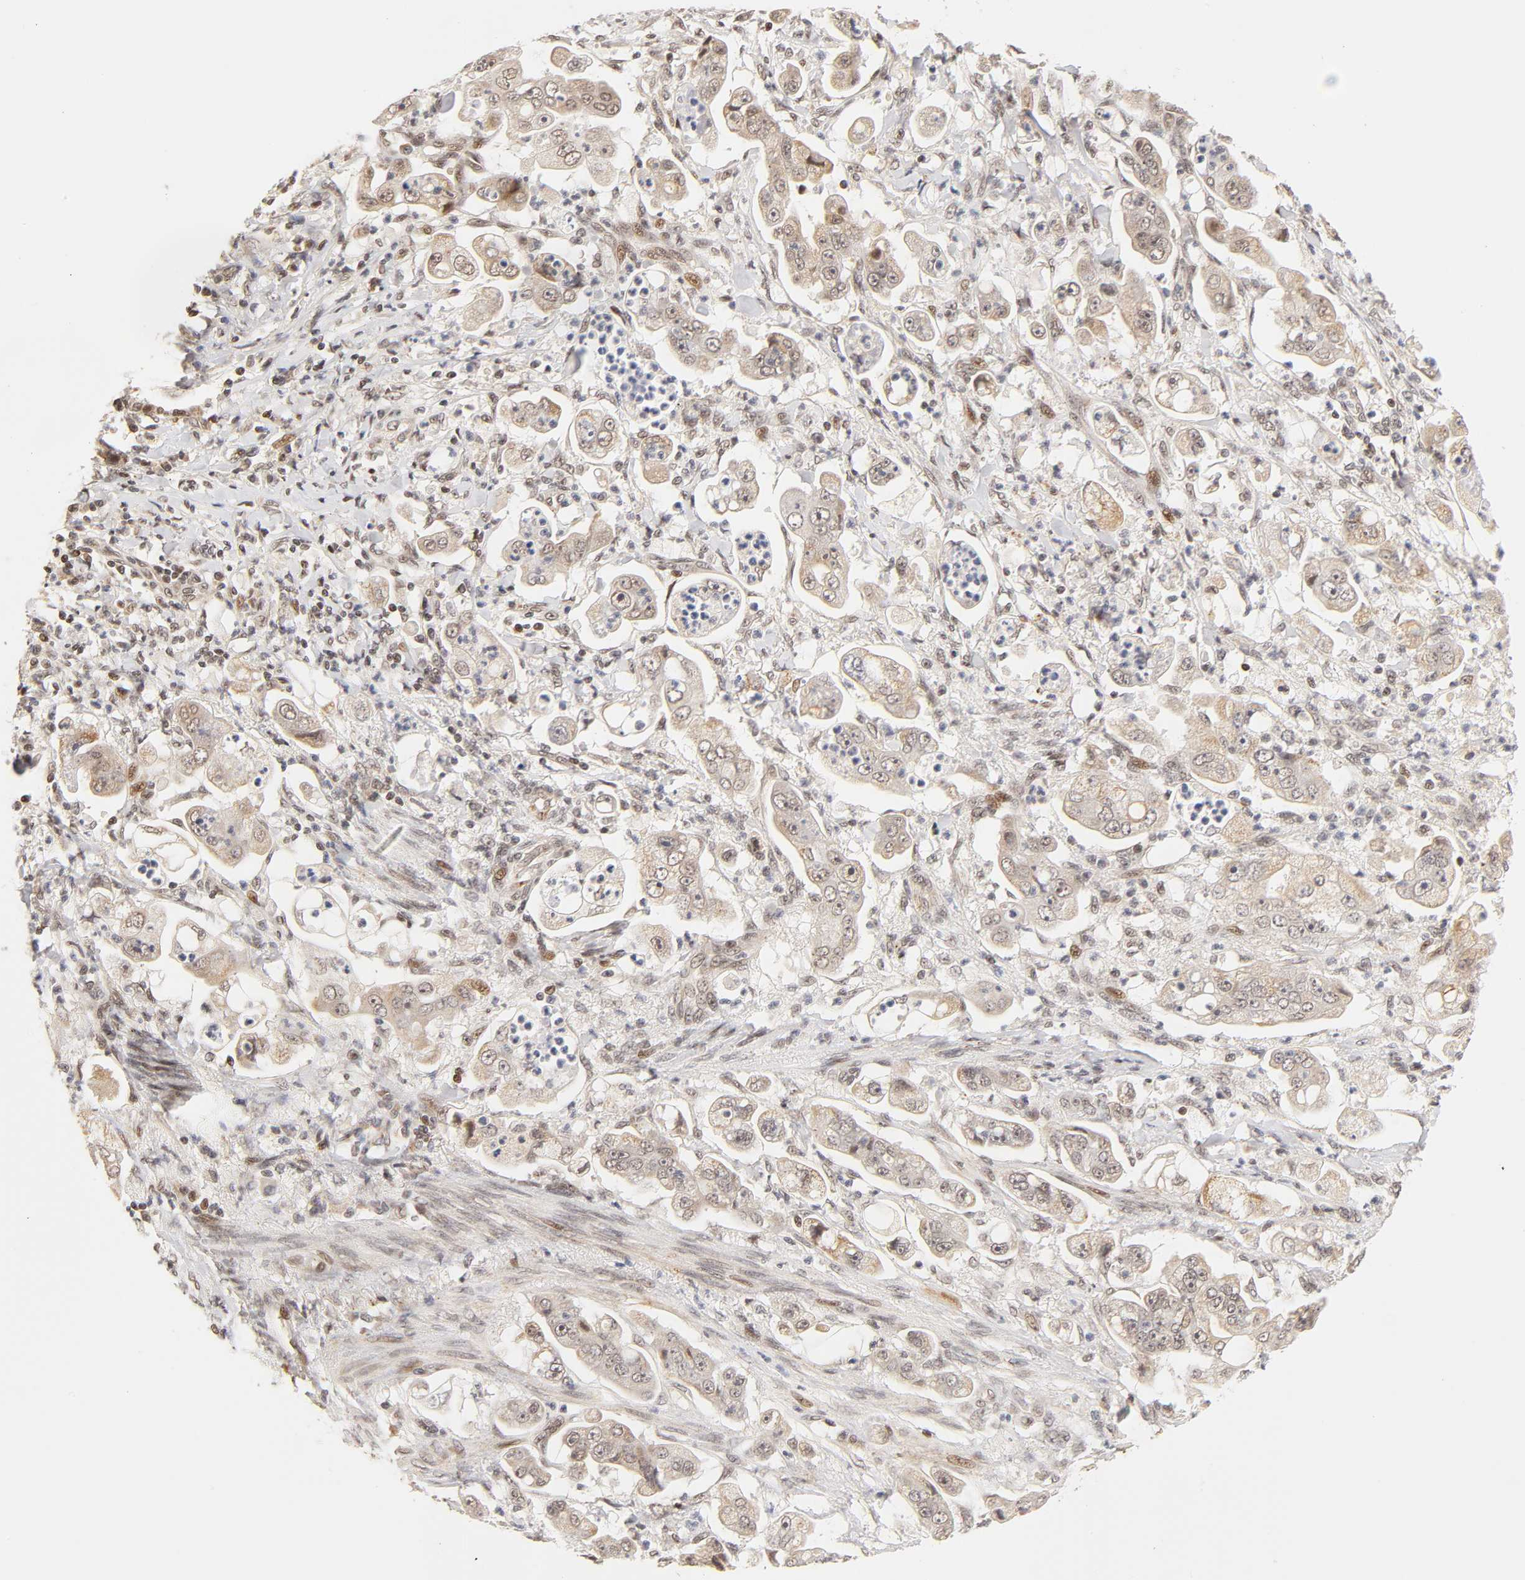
{"staining": {"intensity": "weak", "quantity": "25%-75%", "location": "cytoplasmic/membranous,nuclear"}, "tissue": "stomach cancer", "cell_type": "Tumor cells", "image_type": "cancer", "snomed": [{"axis": "morphology", "description": "Adenocarcinoma, NOS"}, {"axis": "topography", "description": "Stomach"}], "caption": "The immunohistochemical stain highlights weak cytoplasmic/membranous and nuclear staining in tumor cells of stomach adenocarcinoma tissue.", "gene": "TAF10", "patient": {"sex": "male", "age": 62}}